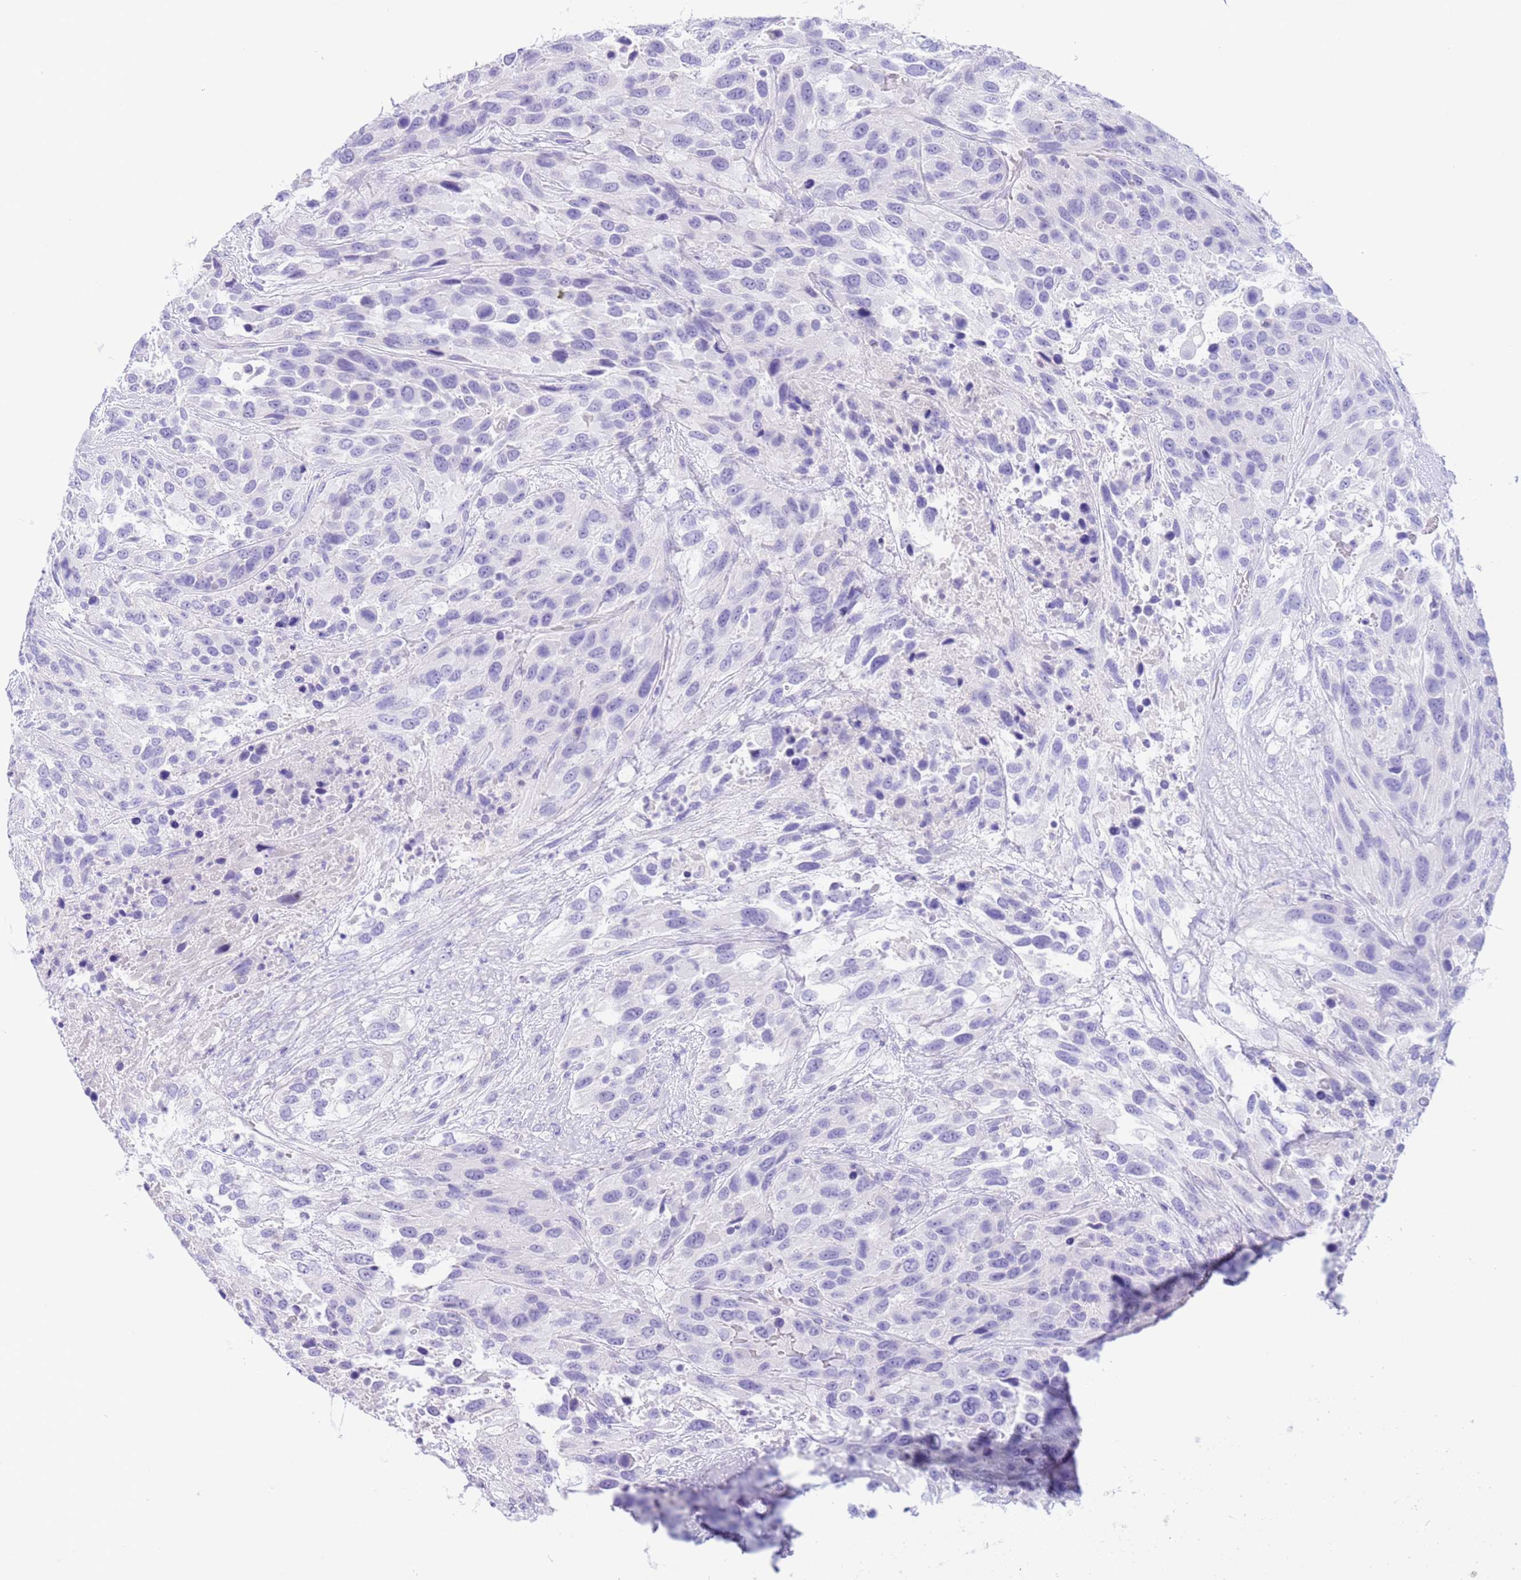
{"staining": {"intensity": "negative", "quantity": "none", "location": "none"}, "tissue": "urothelial cancer", "cell_type": "Tumor cells", "image_type": "cancer", "snomed": [{"axis": "morphology", "description": "Urothelial carcinoma, High grade"}, {"axis": "topography", "description": "Urinary bladder"}], "caption": "Immunohistochemistry (IHC) histopathology image of neoplastic tissue: human urothelial carcinoma (high-grade) stained with DAB exhibits no significant protein positivity in tumor cells.", "gene": "CPB1", "patient": {"sex": "female", "age": 70}}